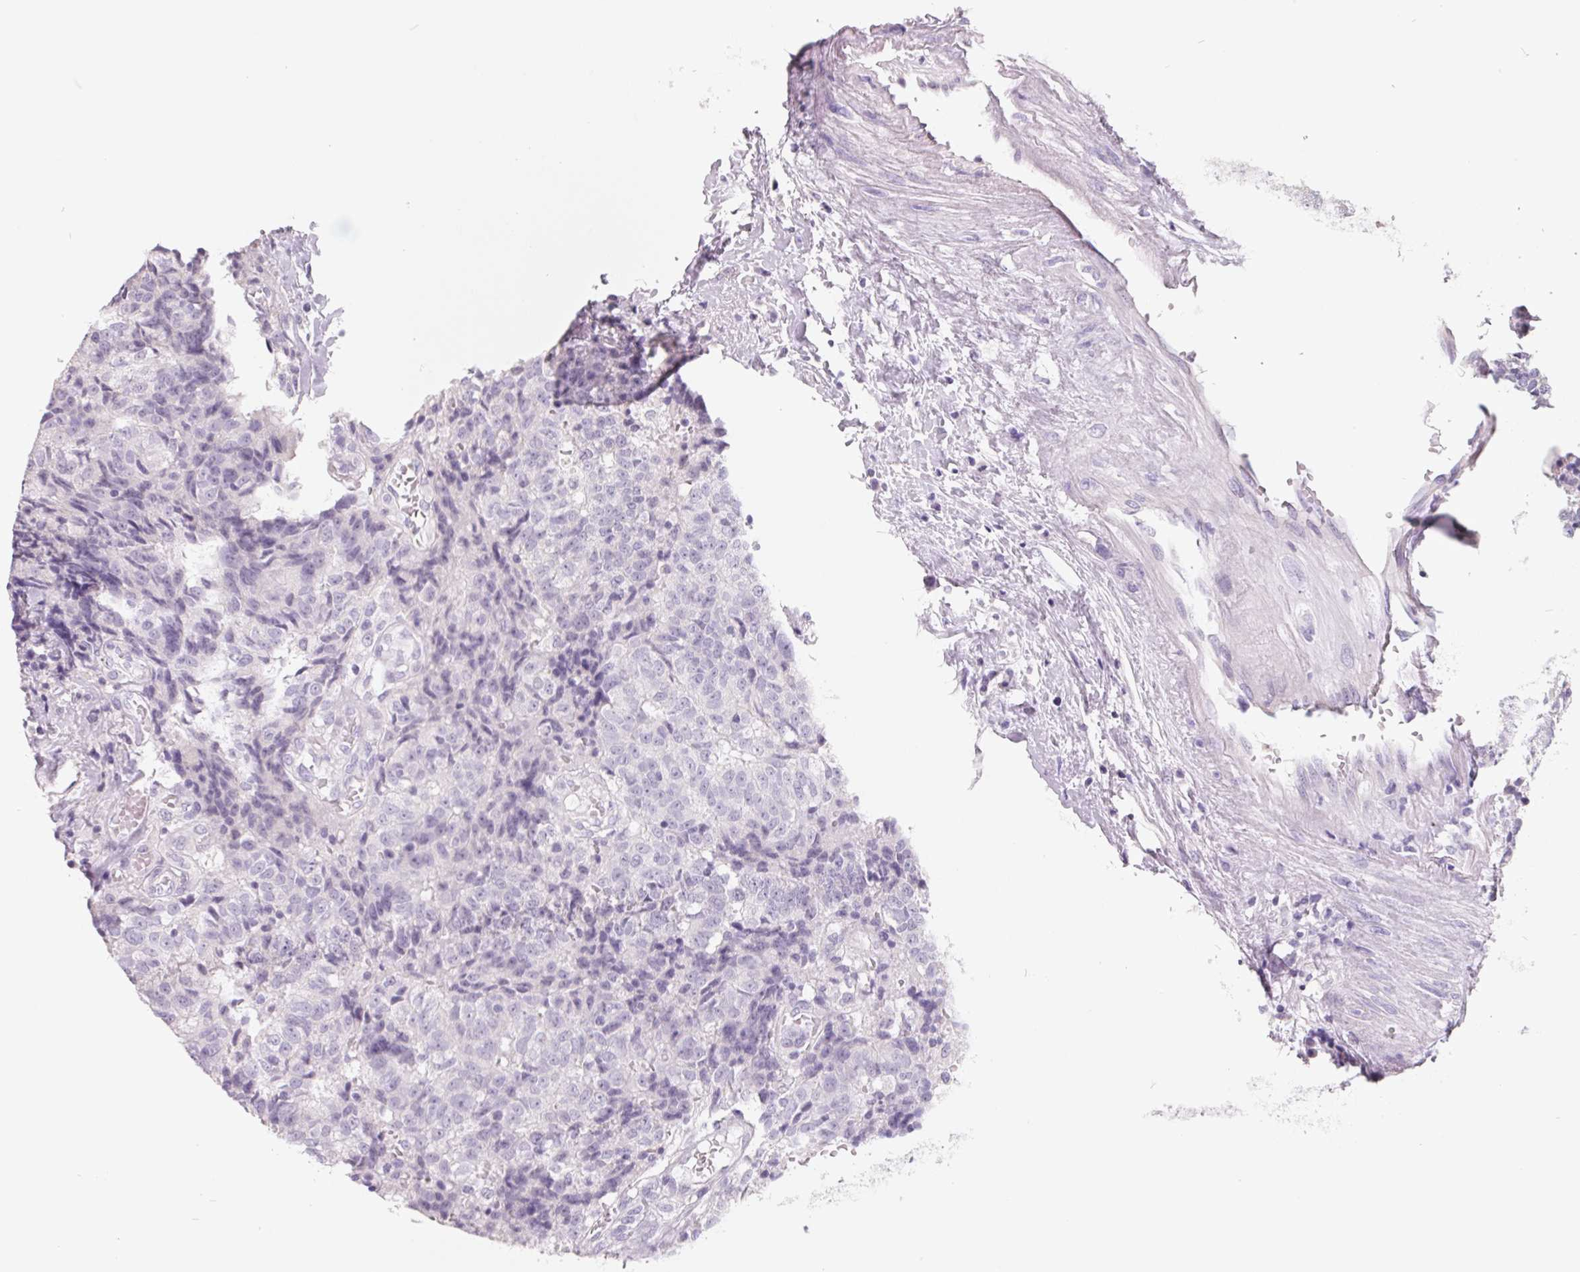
{"staining": {"intensity": "negative", "quantity": "none", "location": "none"}, "tissue": "prostate cancer", "cell_type": "Tumor cells", "image_type": "cancer", "snomed": [{"axis": "morphology", "description": "Adenocarcinoma, High grade"}, {"axis": "topography", "description": "Prostate and seminal vesicle, NOS"}], "caption": "Tumor cells show no significant protein positivity in prostate adenocarcinoma (high-grade).", "gene": "FTCD", "patient": {"sex": "male", "age": 60}}